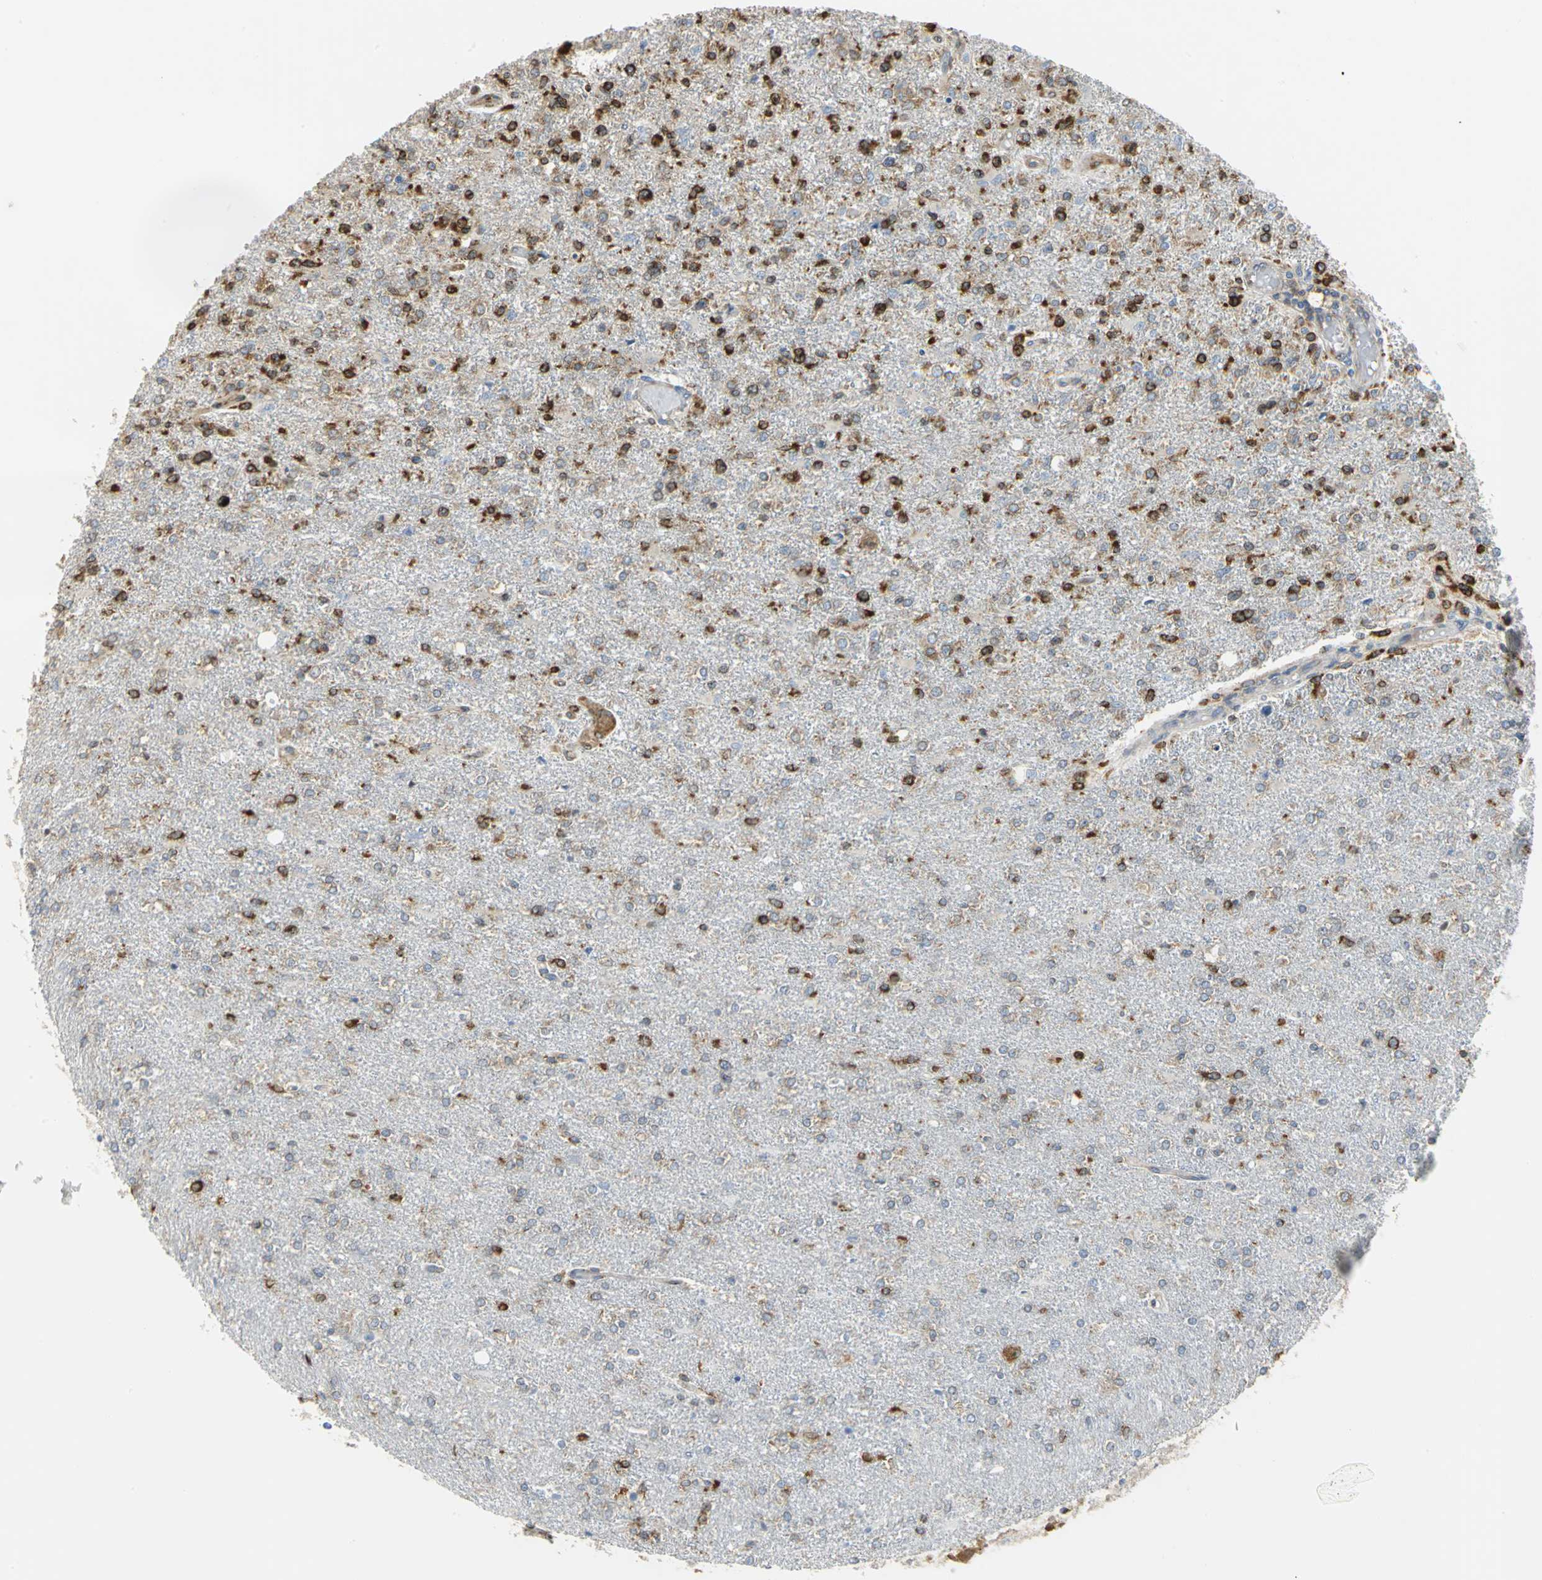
{"staining": {"intensity": "moderate", "quantity": ">75%", "location": "cytoplasmic/membranous"}, "tissue": "glioma", "cell_type": "Tumor cells", "image_type": "cancer", "snomed": [{"axis": "morphology", "description": "Glioma, malignant, High grade"}, {"axis": "topography", "description": "Cerebral cortex"}], "caption": "Glioma was stained to show a protein in brown. There is medium levels of moderate cytoplasmic/membranous staining in about >75% of tumor cells.", "gene": "YBX1", "patient": {"sex": "male", "age": 76}}